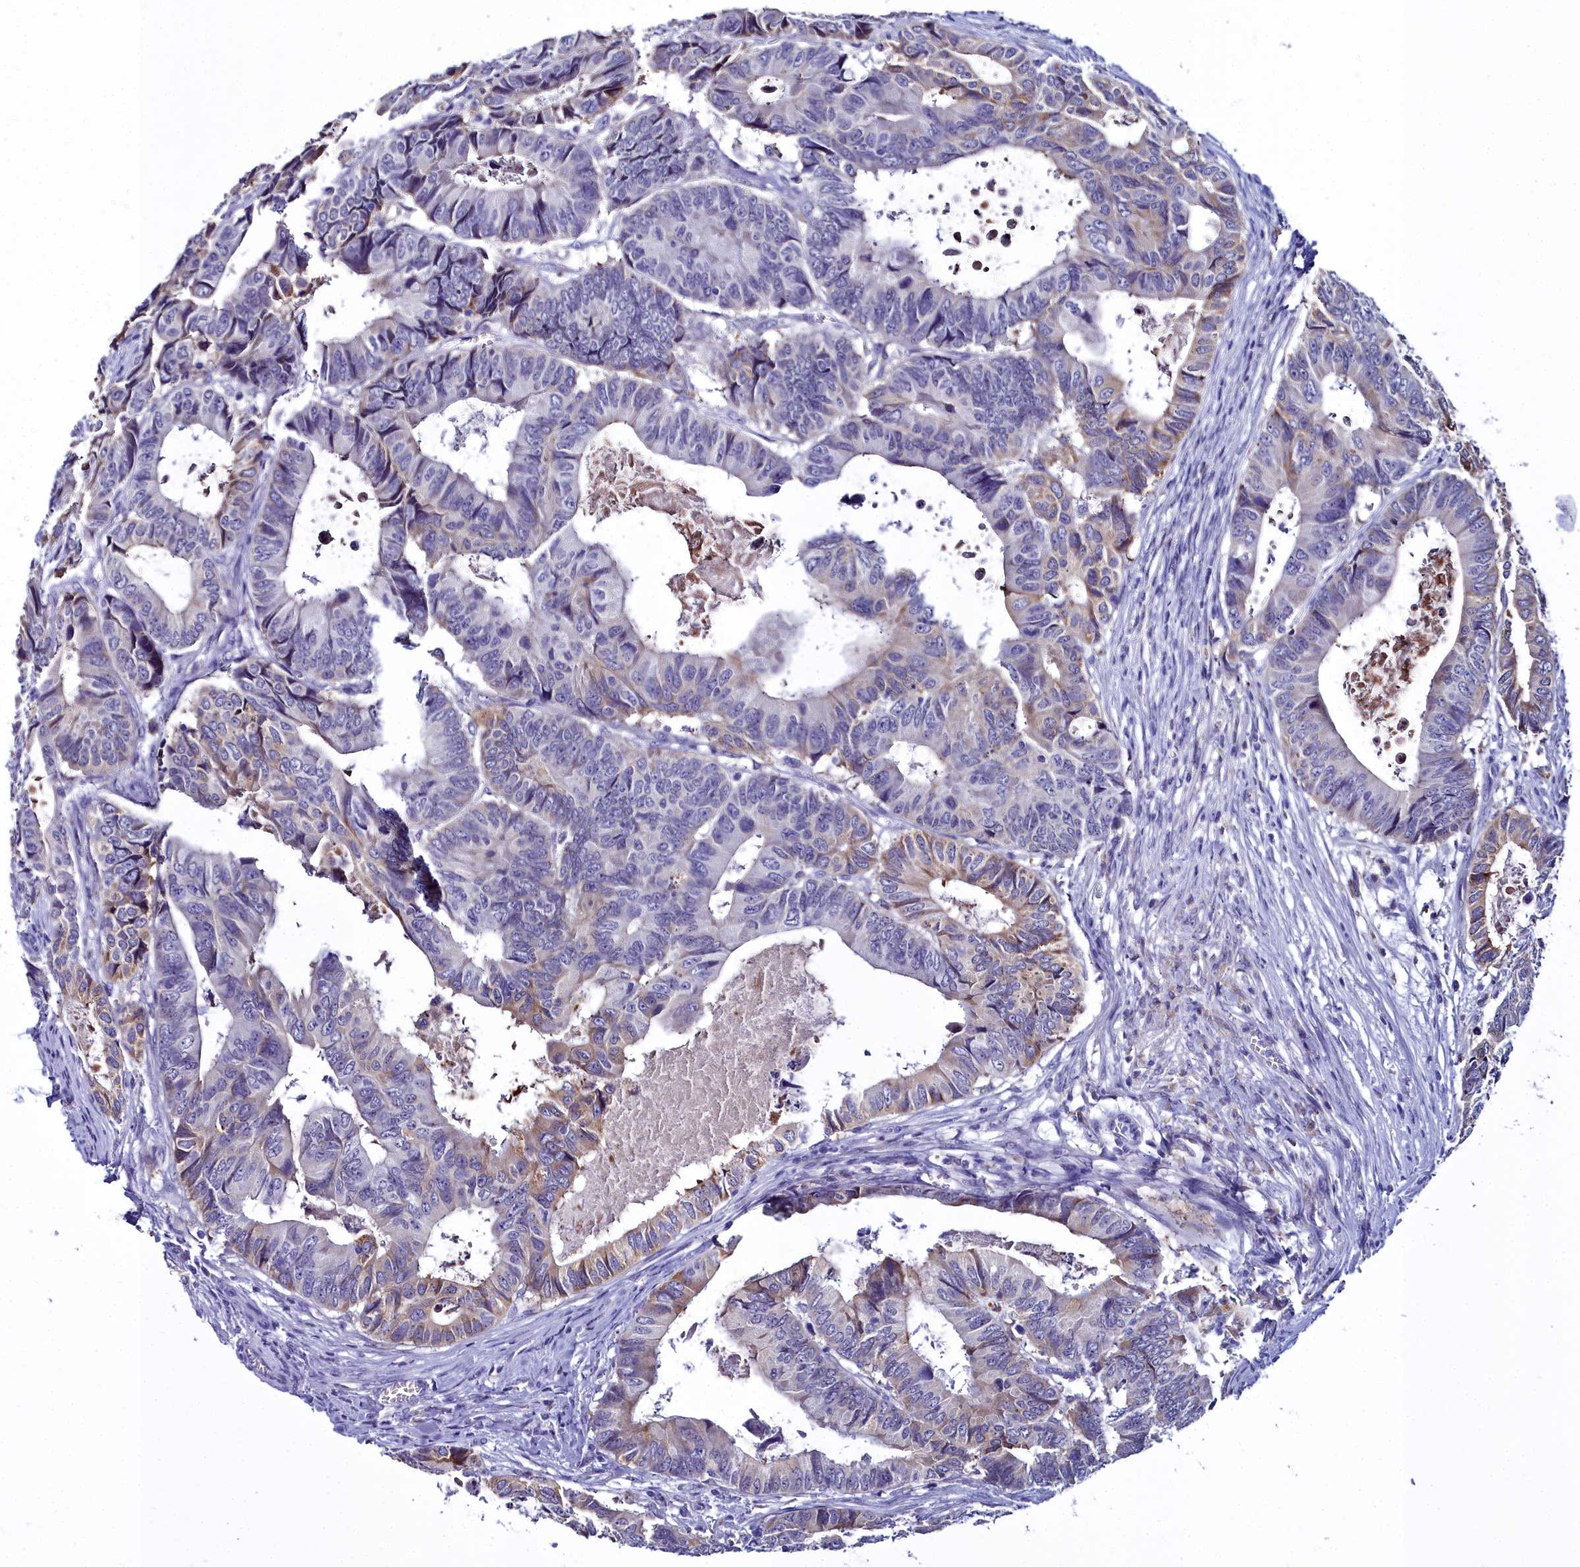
{"staining": {"intensity": "weak", "quantity": "<25%", "location": "cytoplasmic/membranous"}, "tissue": "colorectal cancer", "cell_type": "Tumor cells", "image_type": "cancer", "snomed": [{"axis": "morphology", "description": "Adenocarcinoma, NOS"}, {"axis": "topography", "description": "Colon"}], "caption": "A micrograph of colorectal cancer stained for a protein displays no brown staining in tumor cells. Brightfield microscopy of immunohistochemistry (IHC) stained with DAB (3,3'-diaminobenzidine) (brown) and hematoxylin (blue), captured at high magnification.", "gene": "ELAPOR2", "patient": {"sex": "male", "age": 85}}